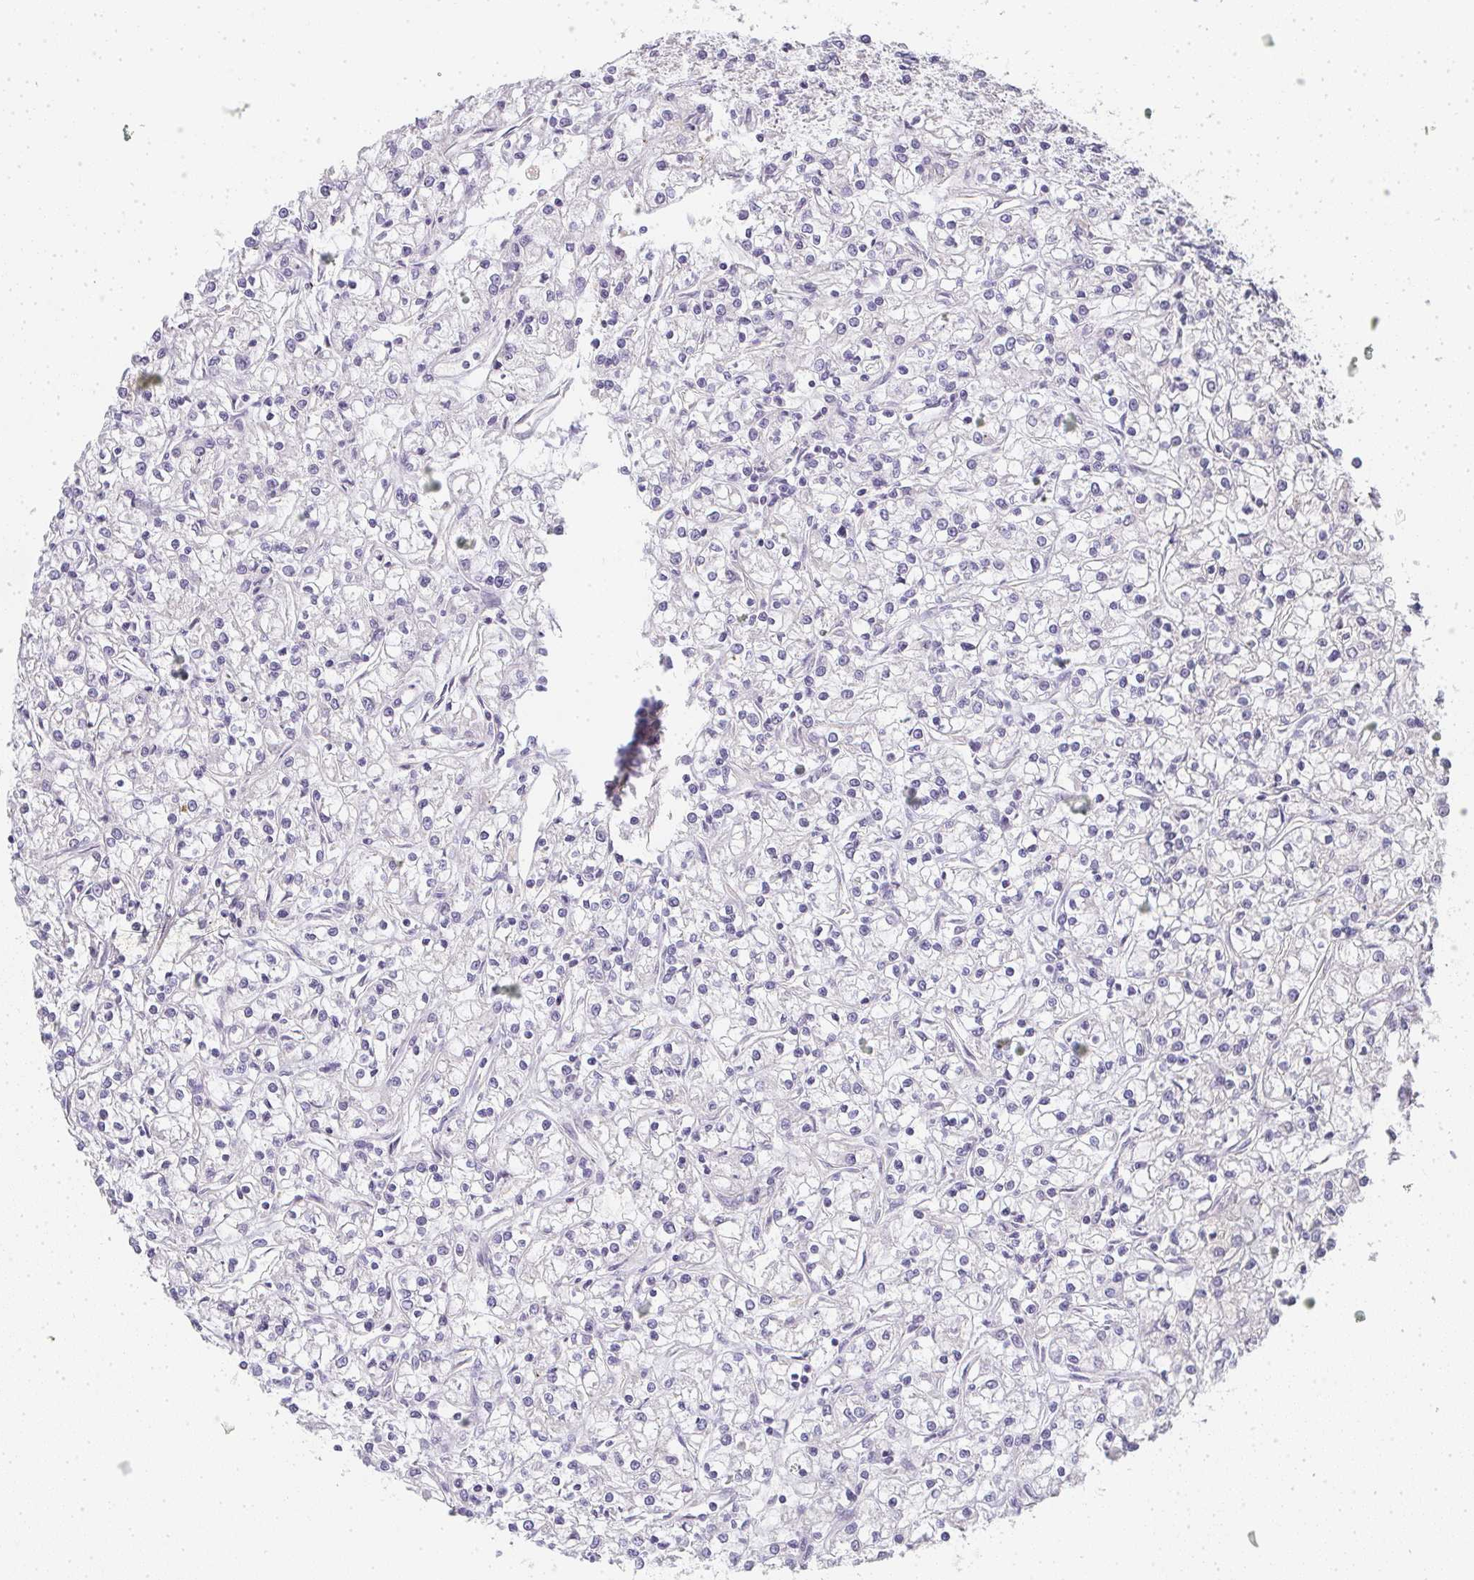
{"staining": {"intensity": "negative", "quantity": "none", "location": "none"}, "tissue": "renal cancer", "cell_type": "Tumor cells", "image_type": "cancer", "snomed": [{"axis": "morphology", "description": "Adenocarcinoma, NOS"}, {"axis": "topography", "description": "Kidney"}], "caption": "Immunohistochemistry (IHC) micrograph of renal cancer (adenocarcinoma) stained for a protein (brown), which exhibits no staining in tumor cells. (DAB (3,3'-diaminobenzidine) IHC visualized using brightfield microscopy, high magnification).", "gene": "SLC35B3", "patient": {"sex": "female", "age": 59}}